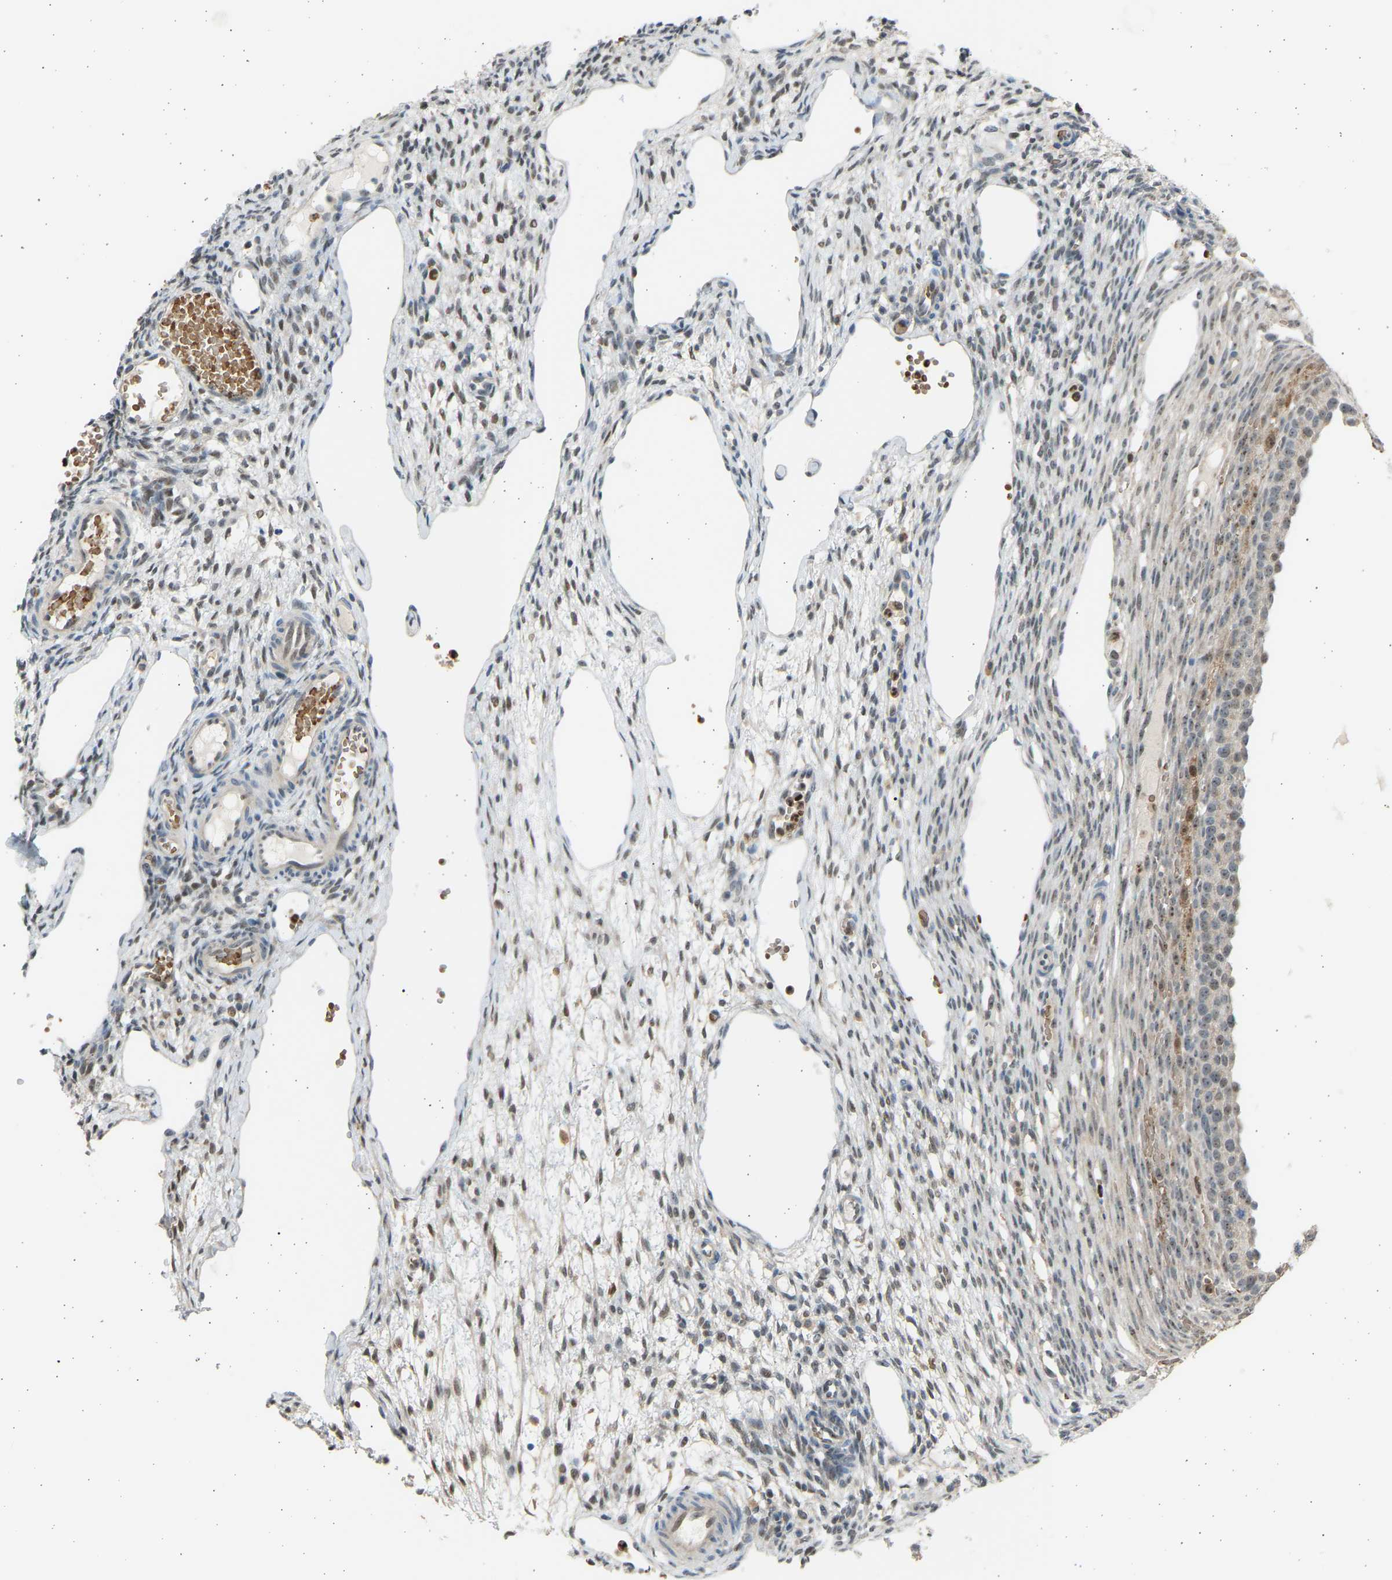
{"staining": {"intensity": "weak", "quantity": "<25%", "location": "nuclear"}, "tissue": "ovary", "cell_type": "Follicle cells", "image_type": "normal", "snomed": [{"axis": "morphology", "description": "Normal tissue, NOS"}, {"axis": "topography", "description": "Ovary"}], "caption": "DAB (3,3'-diaminobenzidine) immunohistochemical staining of normal ovary exhibits no significant positivity in follicle cells.", "gene": "BIRC2", "patient": {"sex": "female", "age": 33}}